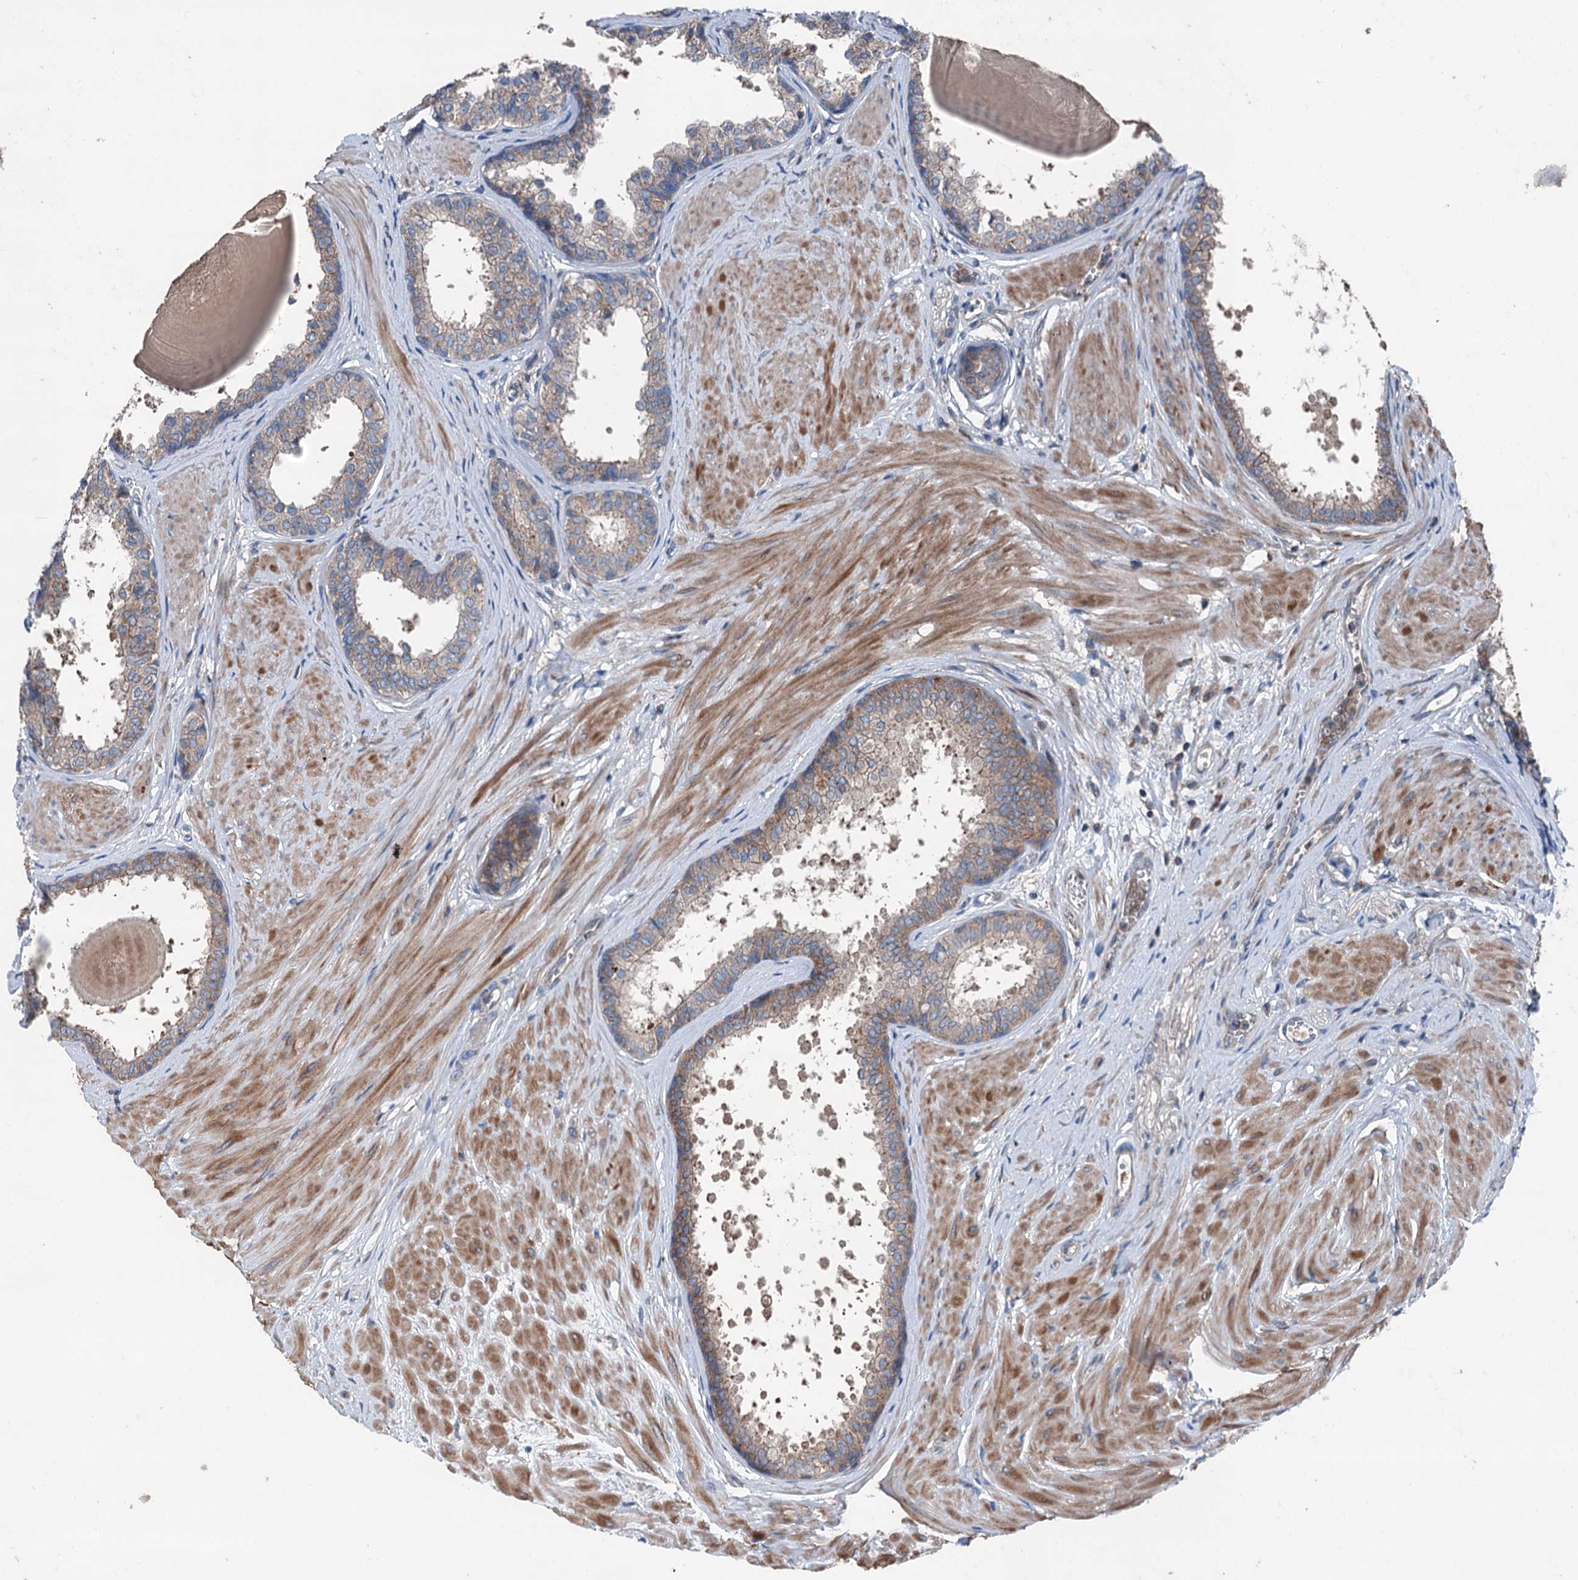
{"staining": {"intensity": "weak", "quantity": ">75%", "location": "cytoplasmic/membranous"}, "tissue": "prostate", "cell_type": "Glandular cells", "image_type": "normal", "snomed": [{"axis": "morphology", "description": "Normal tissue, NOS"}, {"axis": "topography", "description": "Prostate"}], "caption": "Benign prostate reveals weak cytoplasmic/membranous staining in approximately >75% of glandular cells, visualized by immunohistochemistry. The staining is performed using DAB brown chromogen to label protein expression. The nuclei are counter-stained blue using hematoxylin.", "gene": "RUFY1", "patient": {"sex": "male", "age": 48}}